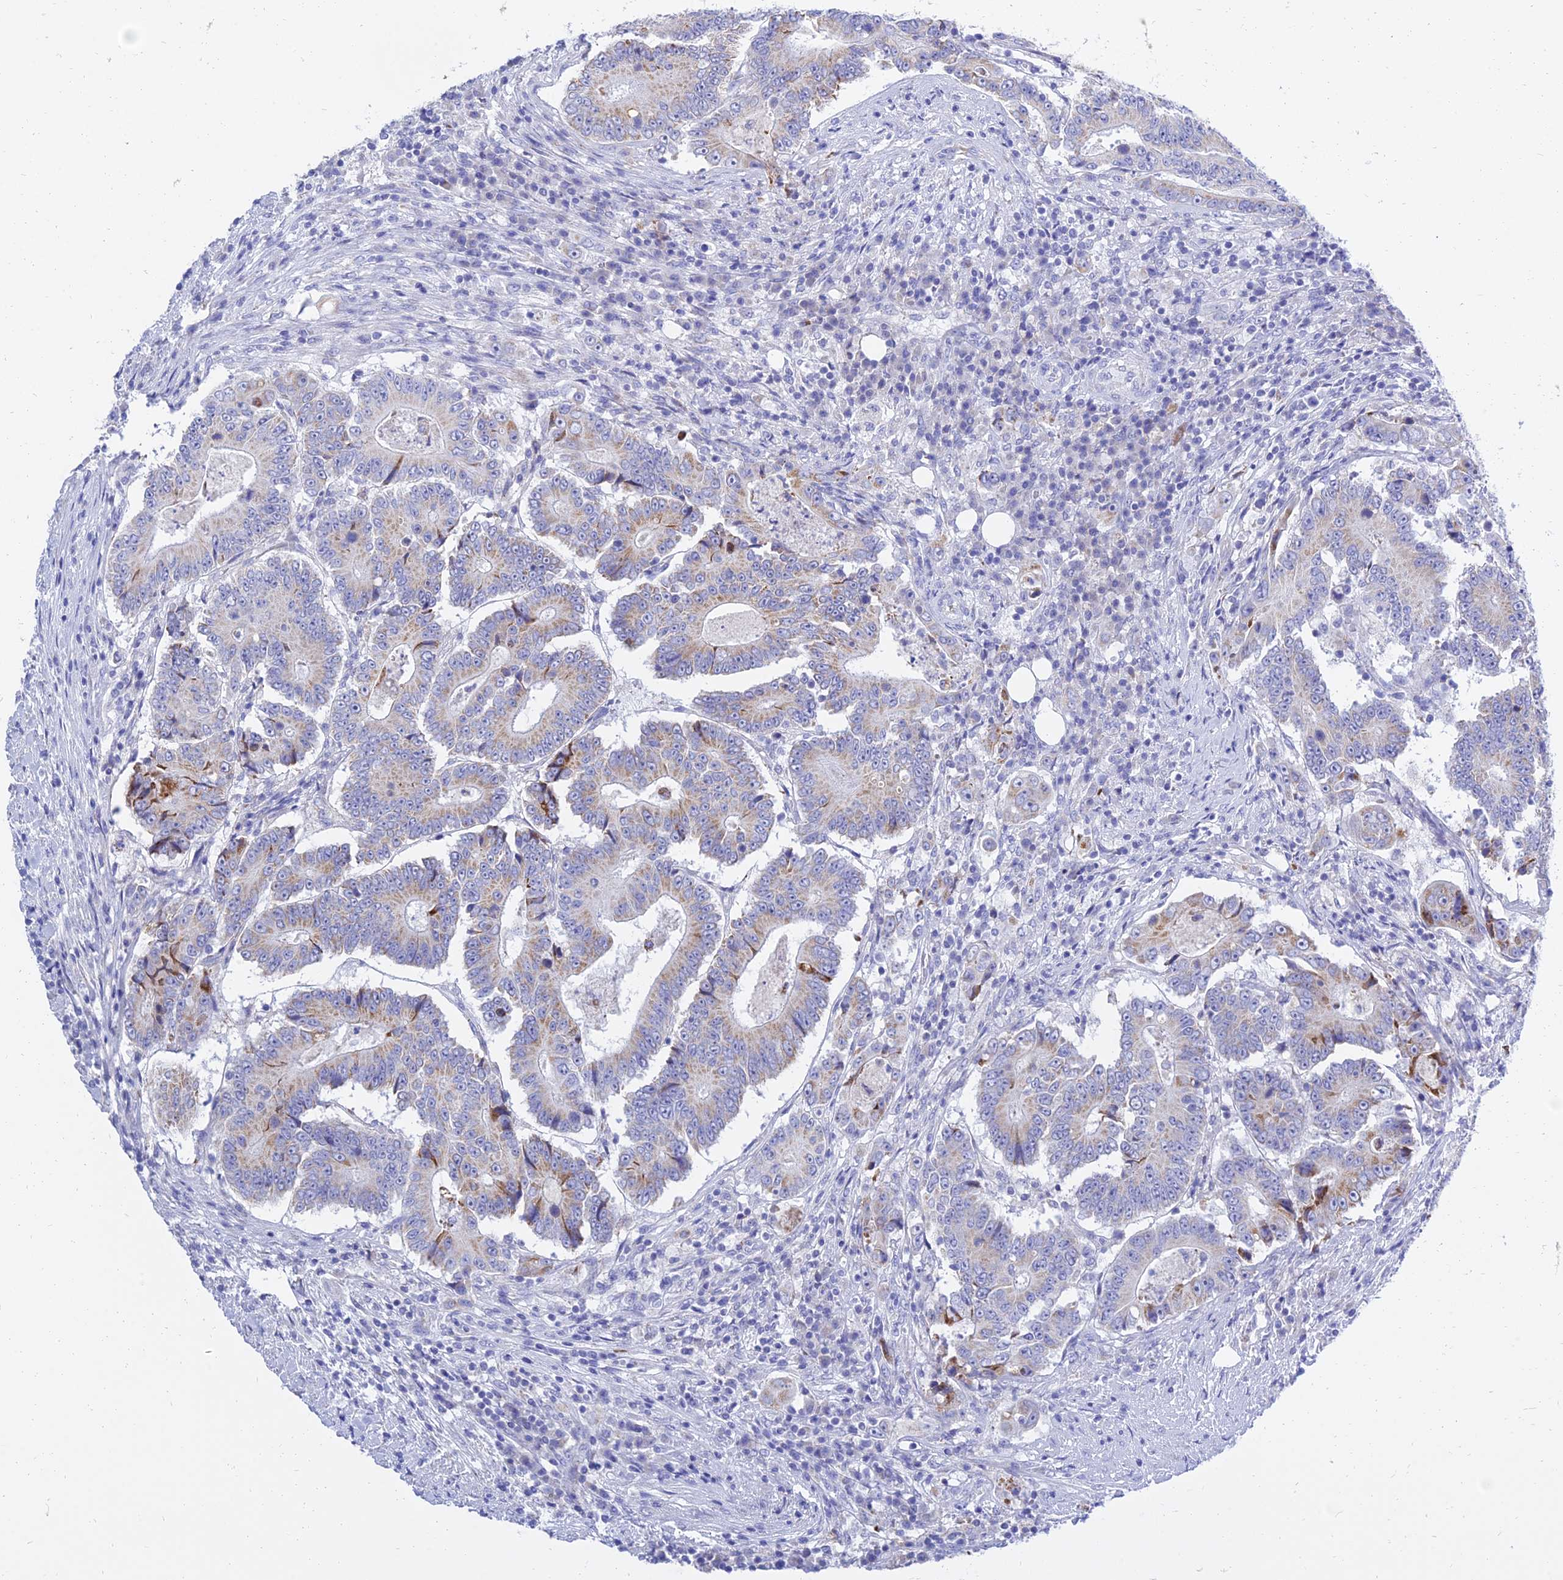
{"staining": {"intensity": "moderate", "quantity": "<25%", "location": "cytoplasmic/membranous"}, "tissue": "colorectal cancer", "cell_type": "Tumor cells", "image_type": "cancer", "snomed": [{"axis": "morphology", "description": "Adenocarcinoma, NOS"}, {"axis": "topography", "description": "Colon"}], "caption": "Moderate cytoplasmic/membranous expression for a protein is appreciated in approximately <25% of tumor cells of colorectal adenocarcinoma using immunohistochemistry (IHC).", "gene": "PKN3", "patient": {"sex": "male", "age": 83}}